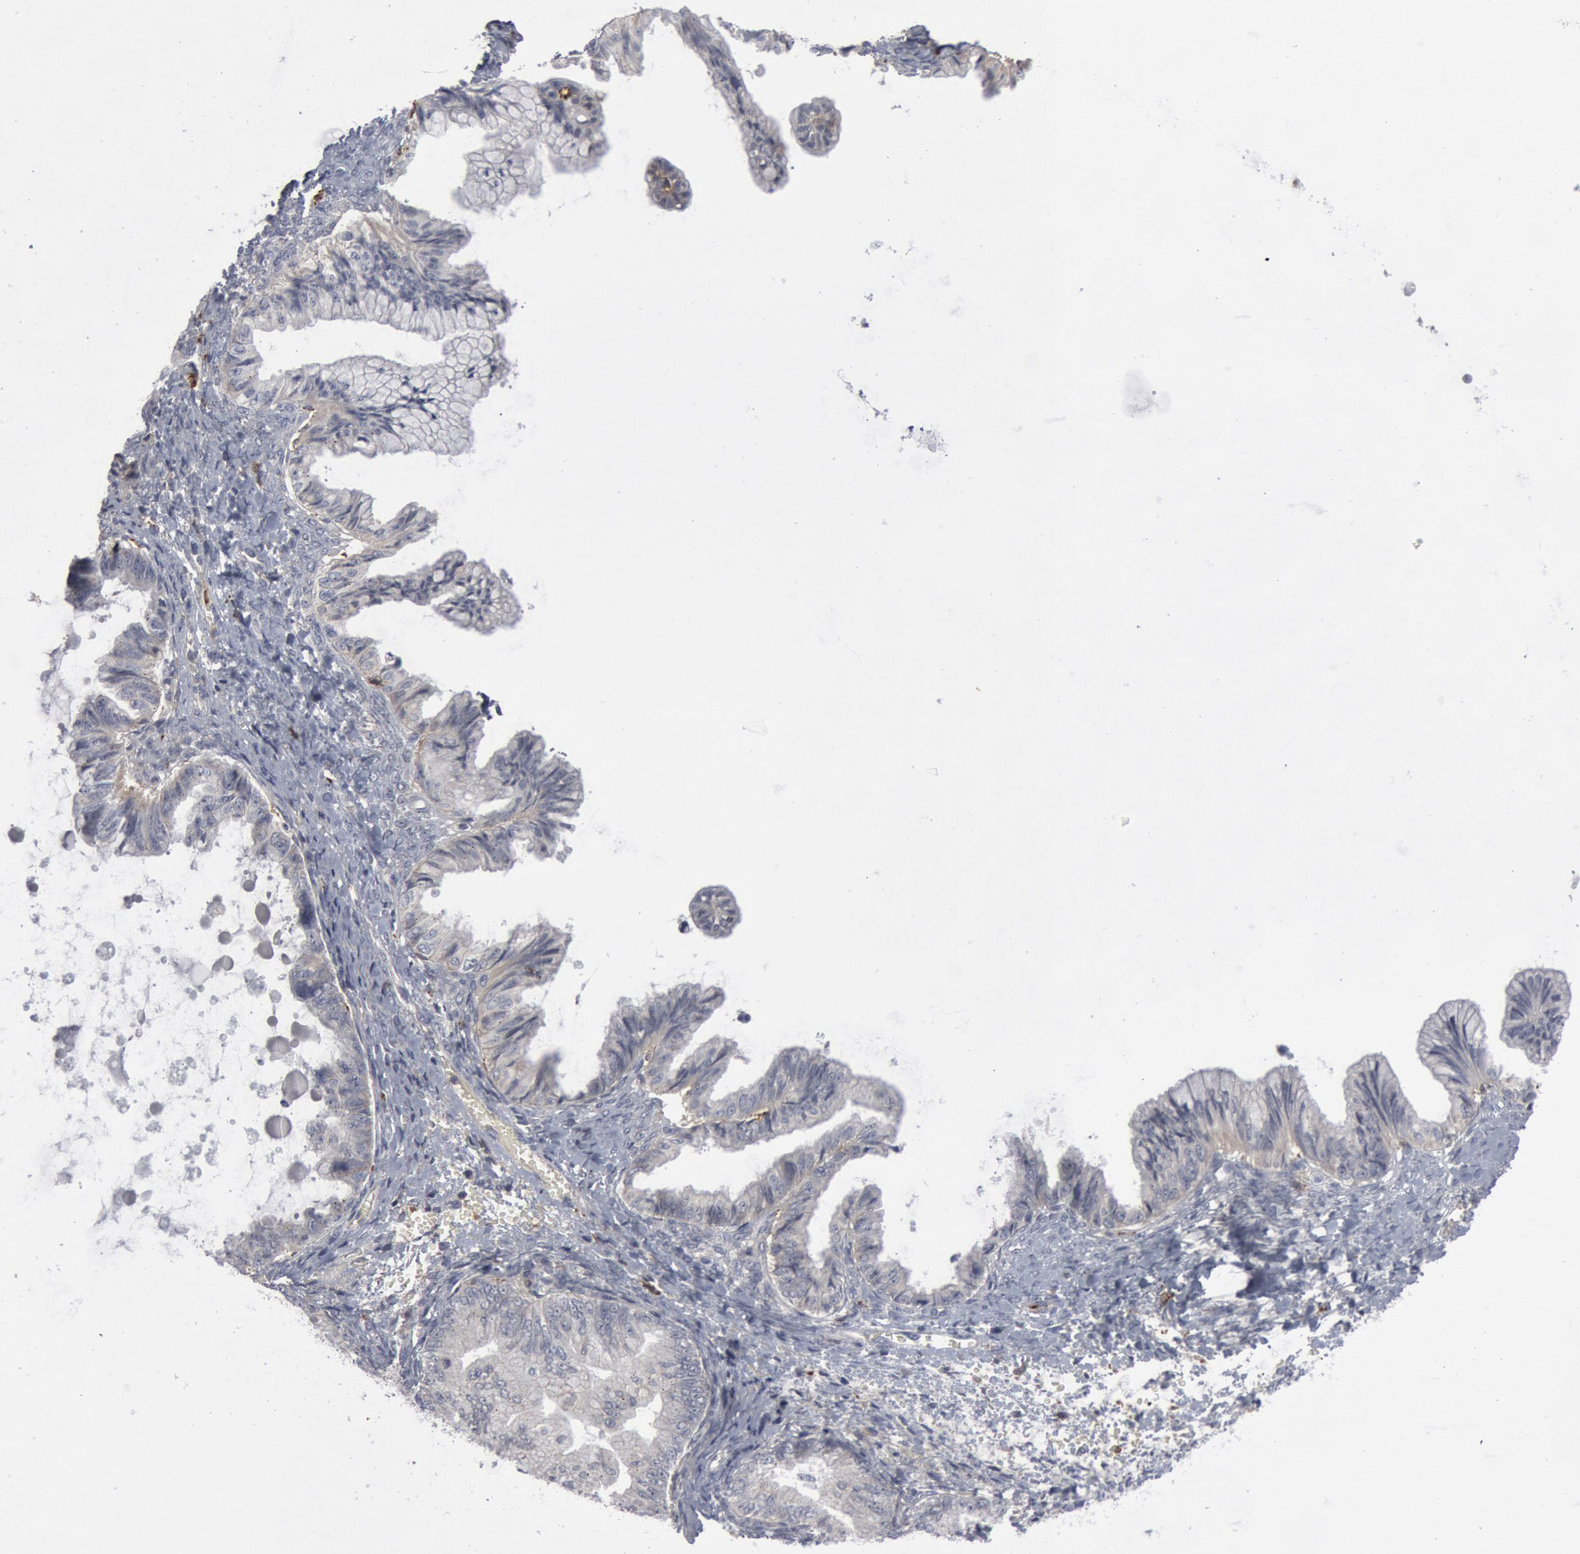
{"staining": {"intensity": "negative", "quantity": "none", "location": "none"}, "tissue": "ovarian cancer", "cell_type": "Tumor cells", "image_type": "cancer", "snomed": [{"axis": "morphology", "description": "Cystadenocarcinoma, mucinous, NOS"}, {"axis": "topography", "description": "Ovary"}], "caption": "This image is of ovarian cancer stained with IHC to label a protein in brown with the nuclei are counter-stained blue. There is no staining in tumor cells.", "gene": "C1QC", "patient": {"sex": "female", "age": 36}}